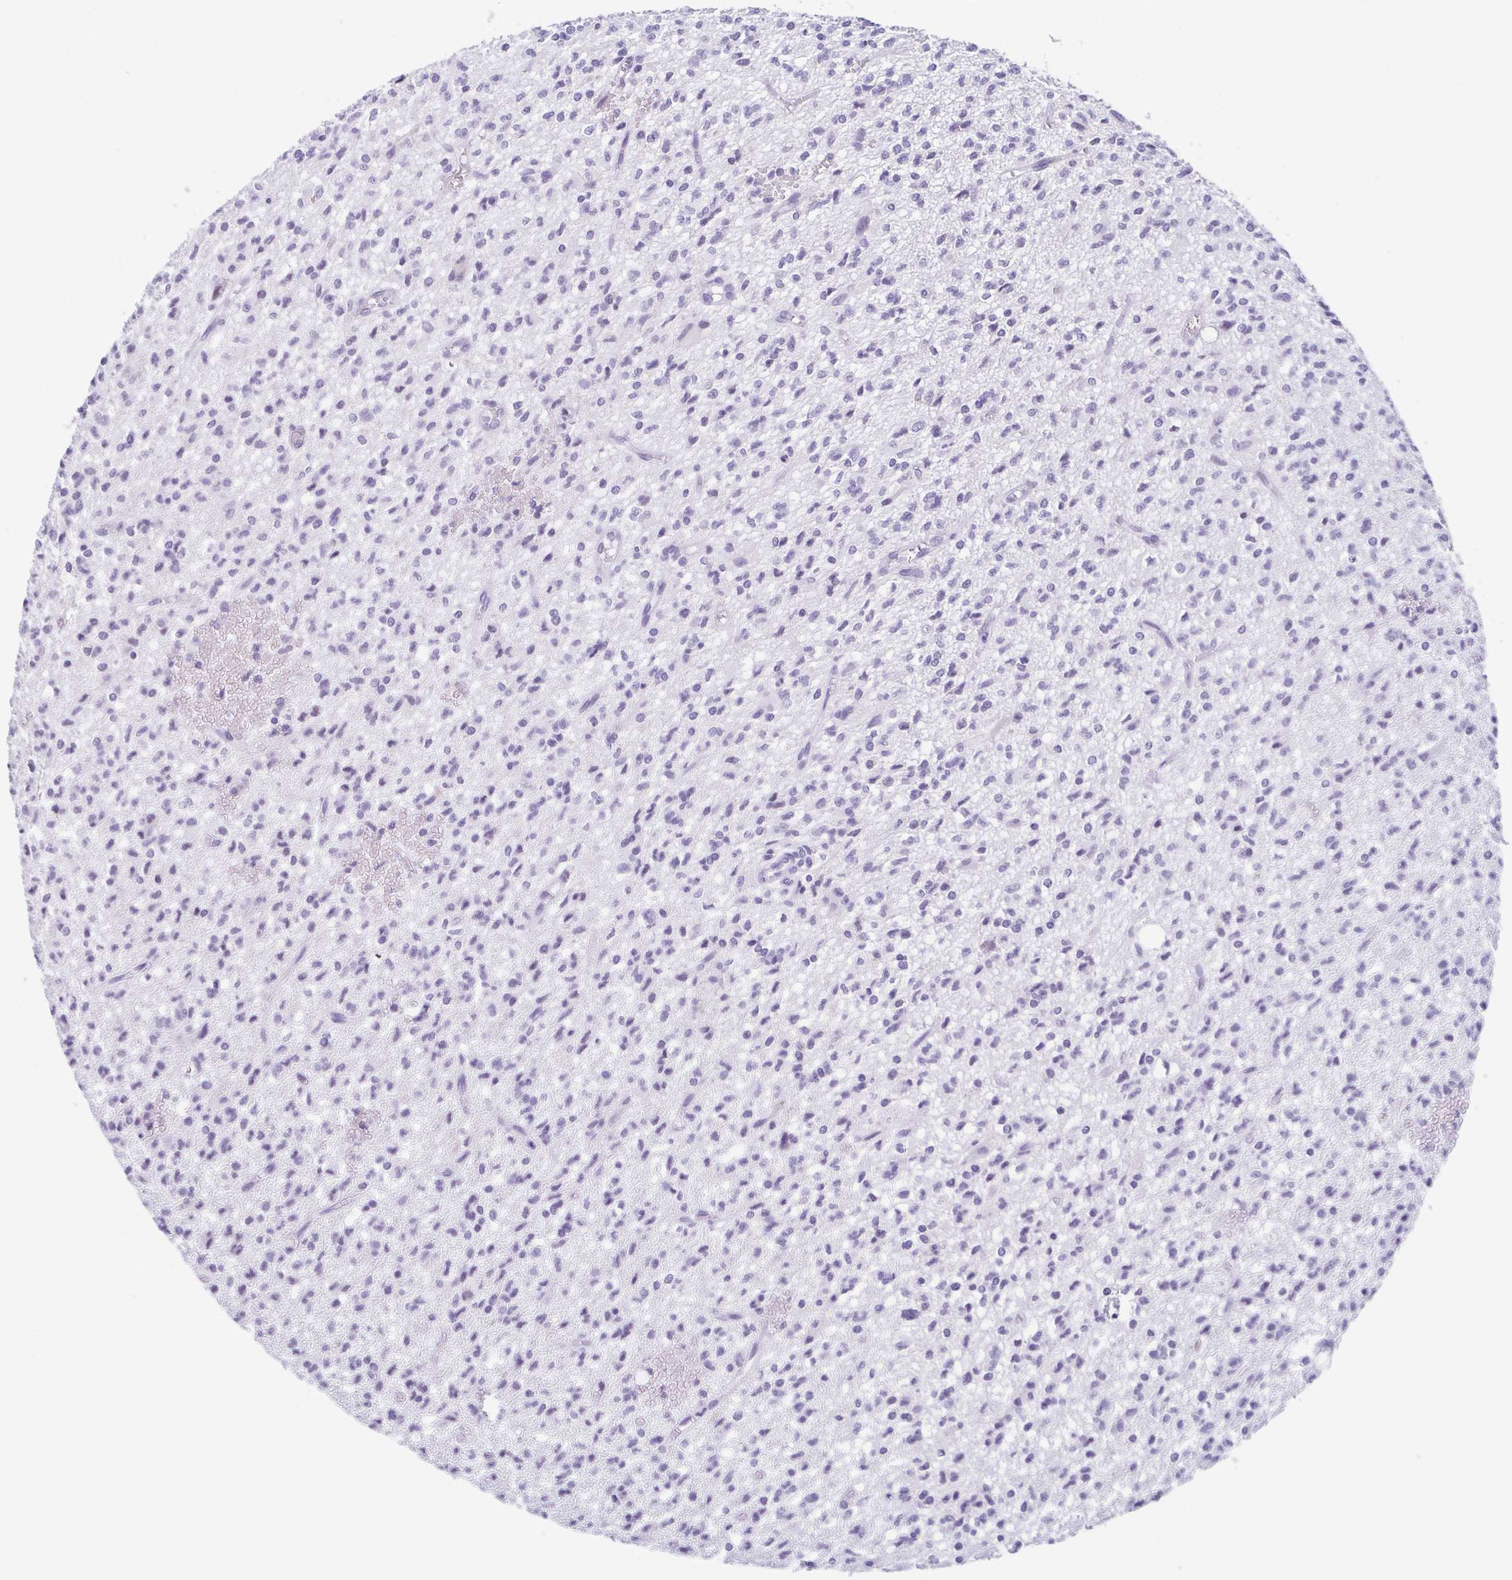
{"staining": {"intensity": "negative", "quantity": "none", "location": "none"}, "tissue": "glioma", "cell_type": "Tumor cells", "image_type": "cancer", "snomed": [{"axis": "morphology", "description": "Glioma, malignant, Low grade"}, {"axis": "topography", "description": "Brain"}], "caption": "Human glioma stained for a protein using IHC displays no positivity in tumor cells.", "gene": "ESX1", "patient": {"sex": "male", "age": 64}}